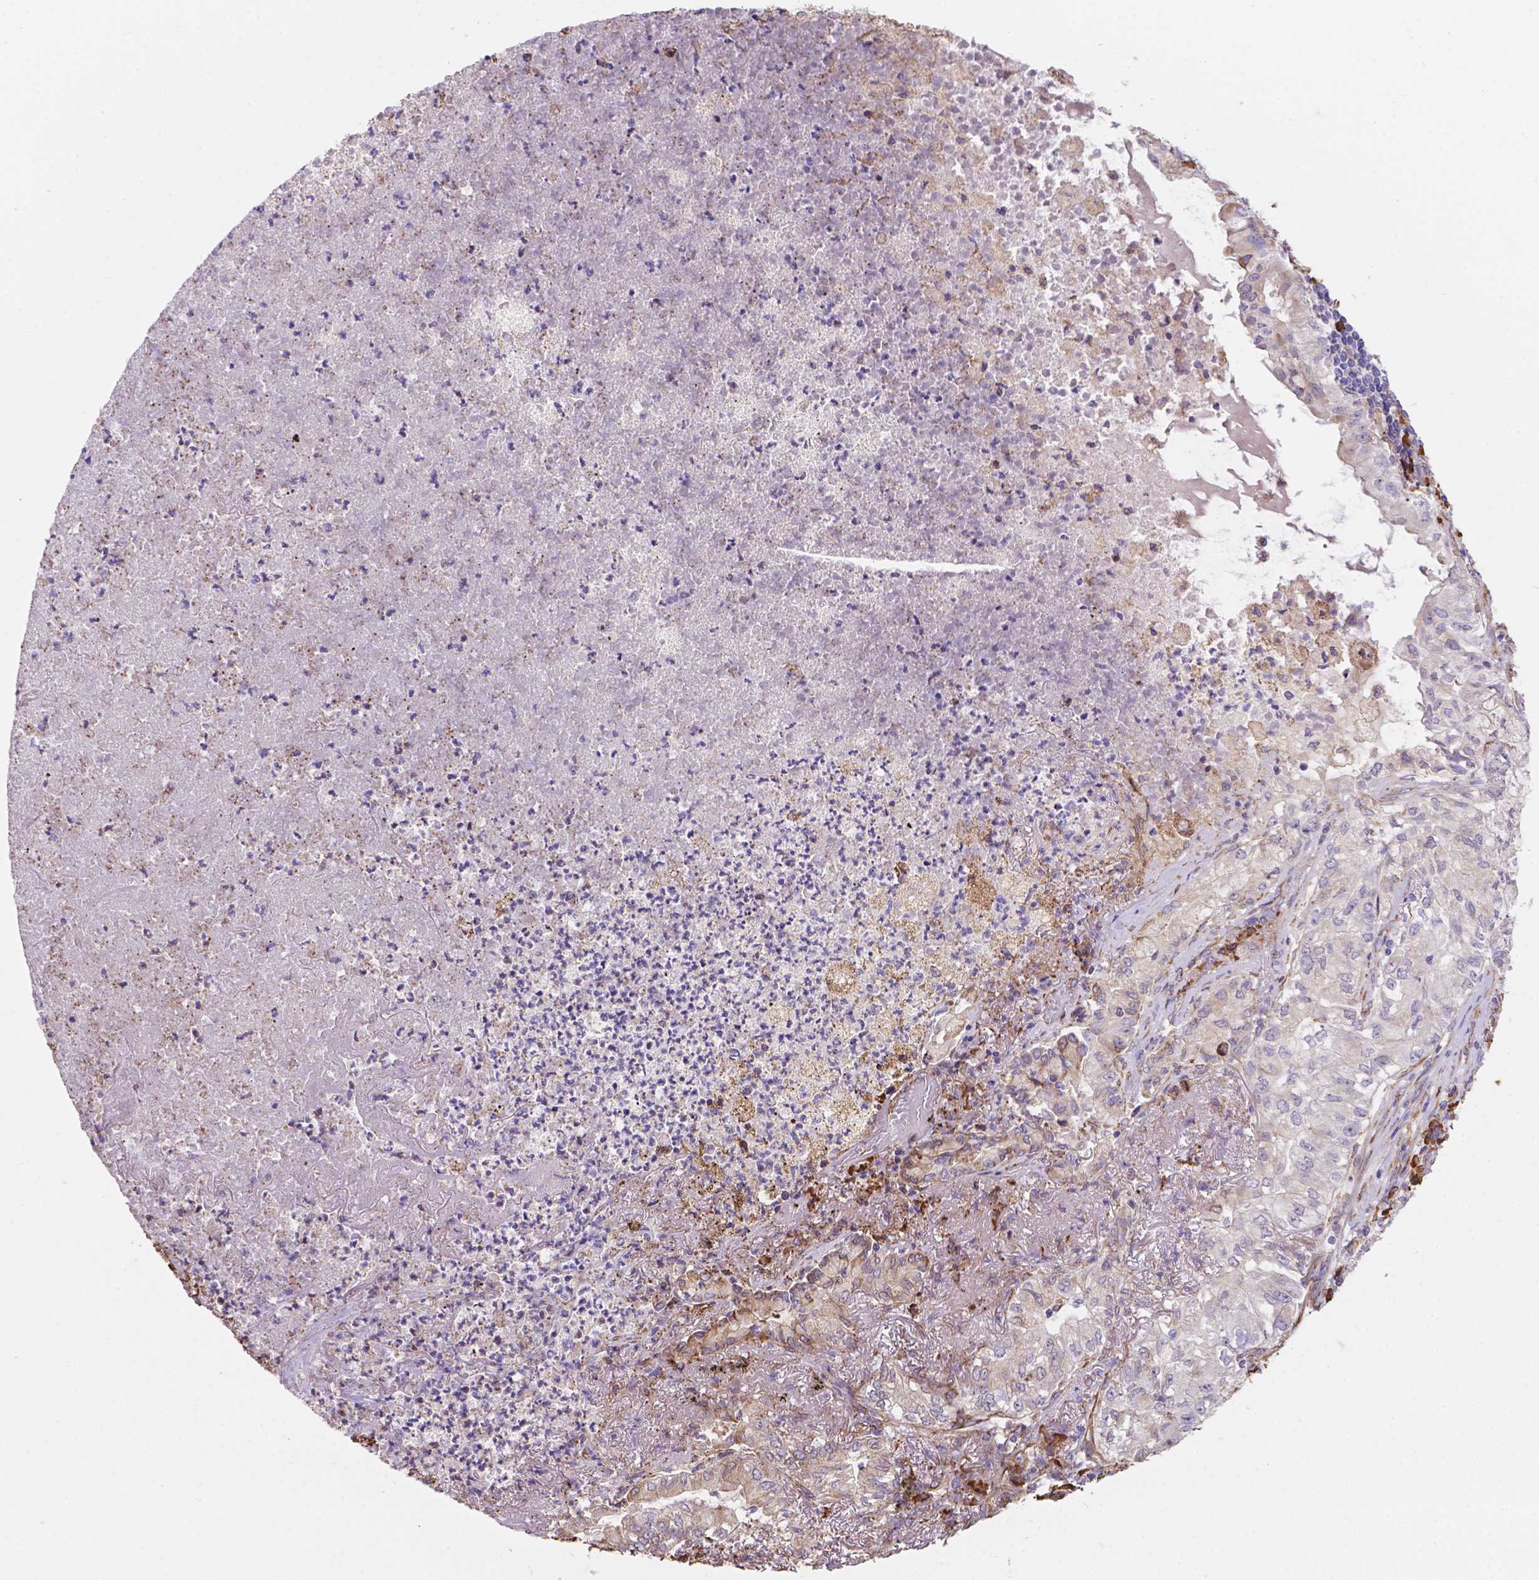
{"staining": {"intensity": "negative", "quantity": "none", "location": "none"}, "tissue": "lung cancer", "cell_type": "Tumor cells", "image_type": "cancer", "snomed": [{"axis": "morphology", "description": "Adenocarcinoma, NOS"}, {"axis": "topography", "description": "Lung"}], "caption": "Tumor cells show no significant protein staining in adenocarcinoma (lung).", "gene": "IPO11", "patient": {"sex": "female", "age": 73}}